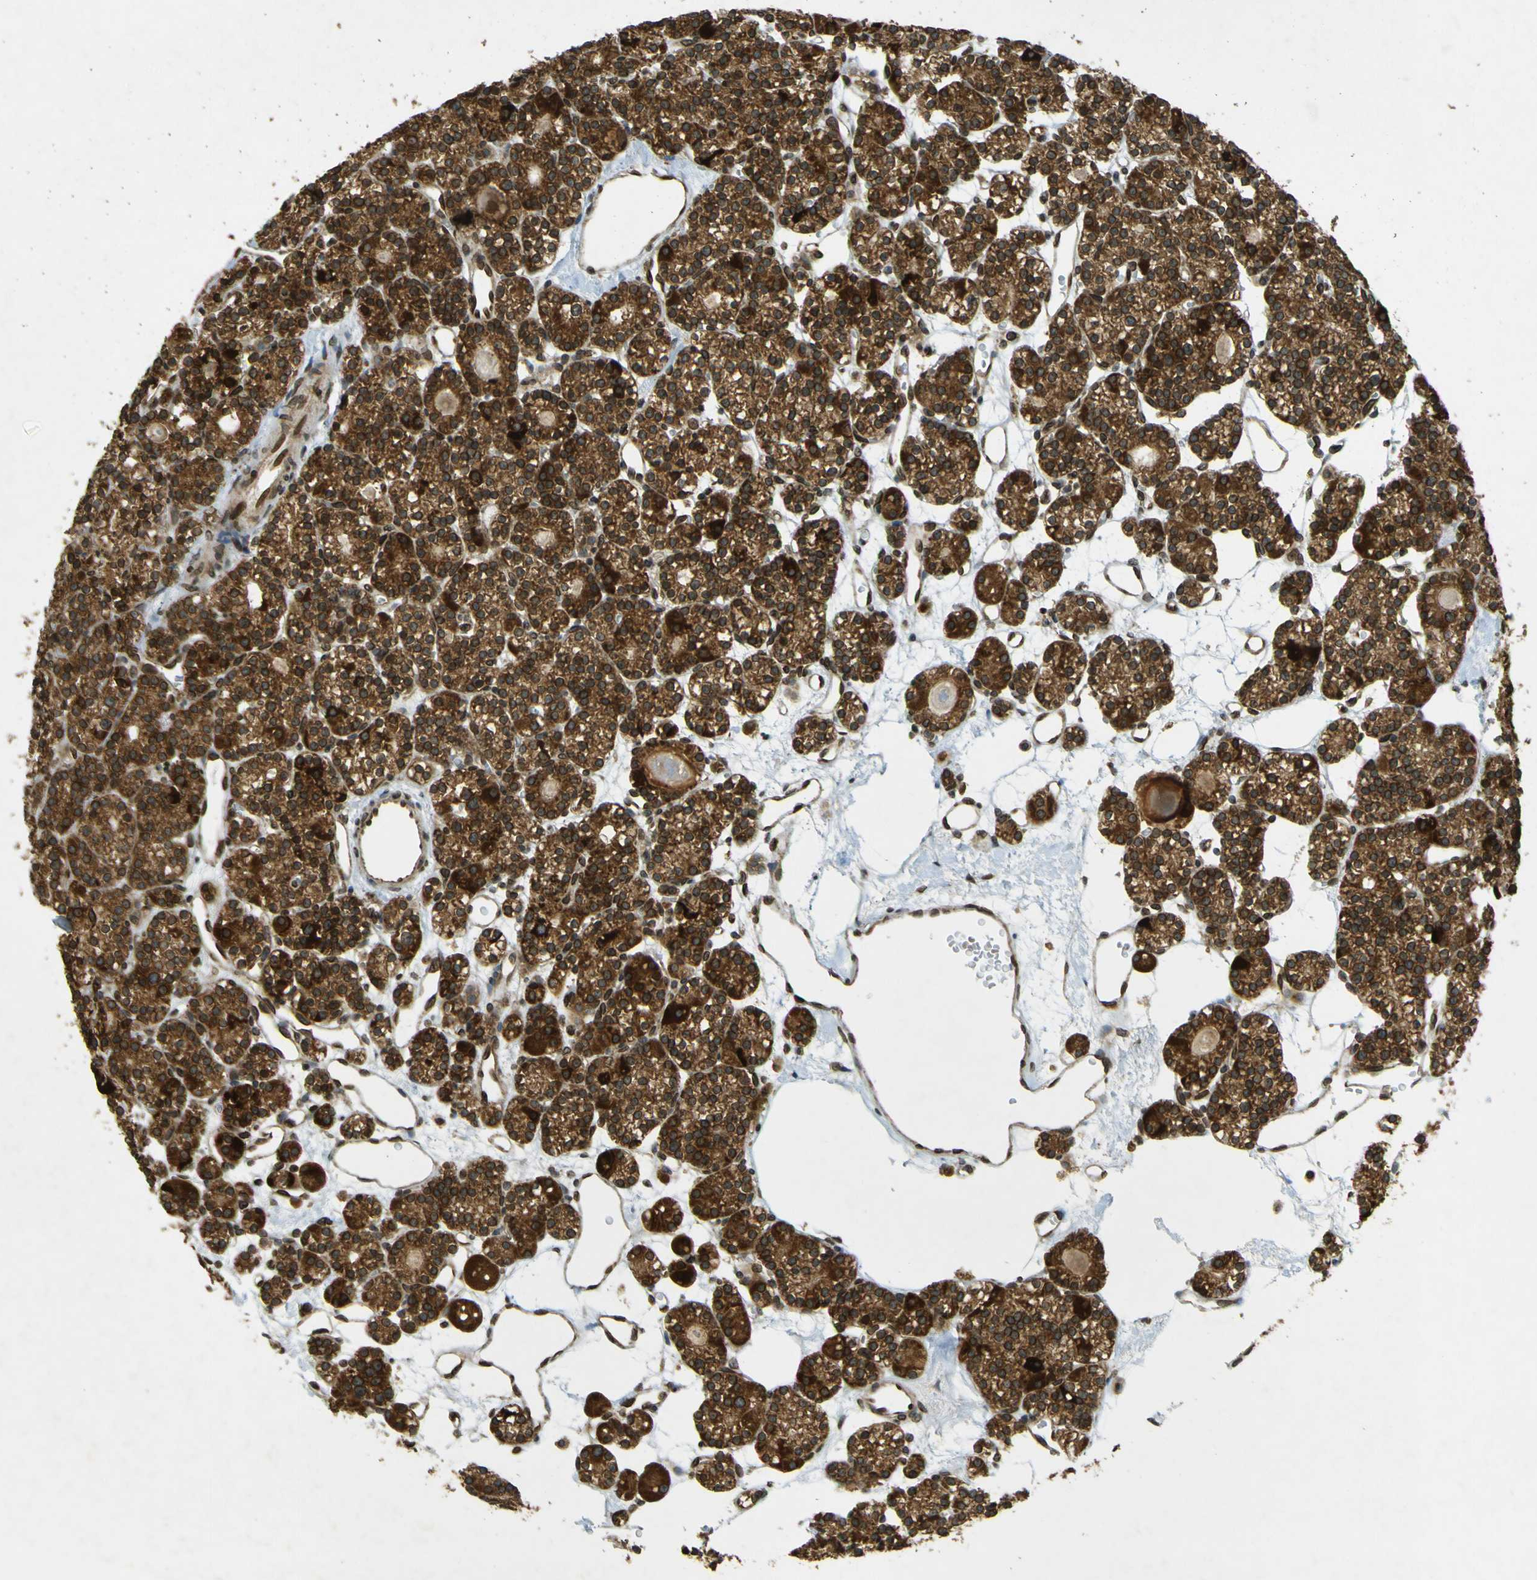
{"staining": {"intensity": "strong", "quantity": ">75%", "location": "cytoplasmic/membranous,nuclear"}, "tissue": "parathyroid gland", "cell_type": "Glandular cells", "image_type": "normal", "snomed": [{"axis": "morphology", "description": "Normal tissue, NOS"}, {"axis": "topography", "description": "Parathyroid gland"}], "caption": "Immunohistochemistry (DAB (3,3'-diaminobenzidine)) staining of unremarkable human parathyroid gland shows strong cytoplasmic/membranous,nuclear protein staining in about >75% of glandular cells. The staining is performed using DAB brown chromogen to label protein expression. The nuclei are counter-stained blue using hematoxylin.", "gene": "GALNT1", "patient": {"sex": "female", "age": 64}}